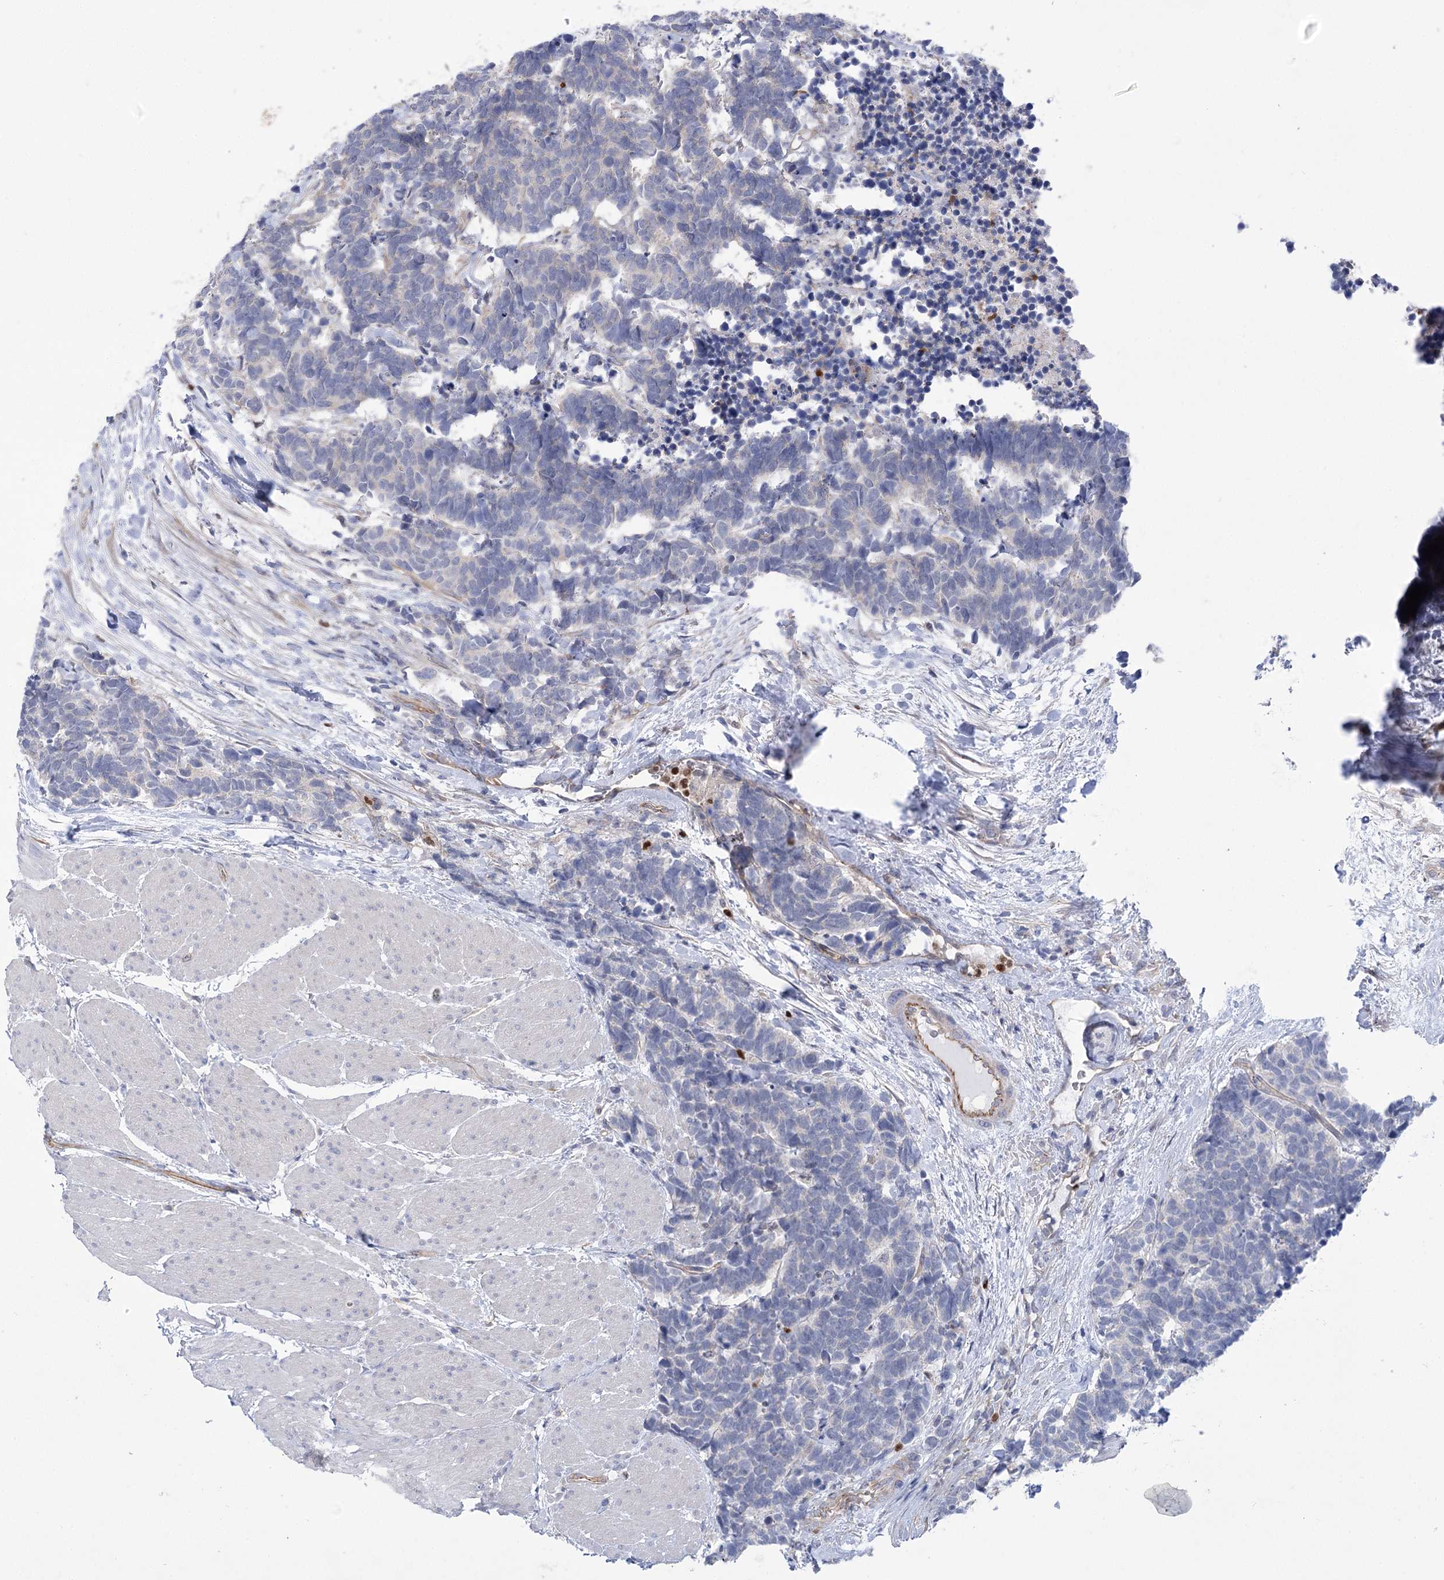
{"staining": {"intensity": "negative", "quantity": "none", "location": "none"}, "tissue": "carcinoid", "cell_type": "Tumor cells", "image_type": "cancer", "snomed": [{"axis": "morphology", "description": "Carcinoma, NOS"}, {"axis": "morphology", "description": "Carcinoid, malignant, NOS"}, {"axis": "topography", "description": "Urinary bladder"}], "caption": "Immunohistochemistry (IHC) of human carcinoma exhibits no expression in tumor cells.", "gene": "THAP6", "patient": {"sex": "male", "age": 57}}